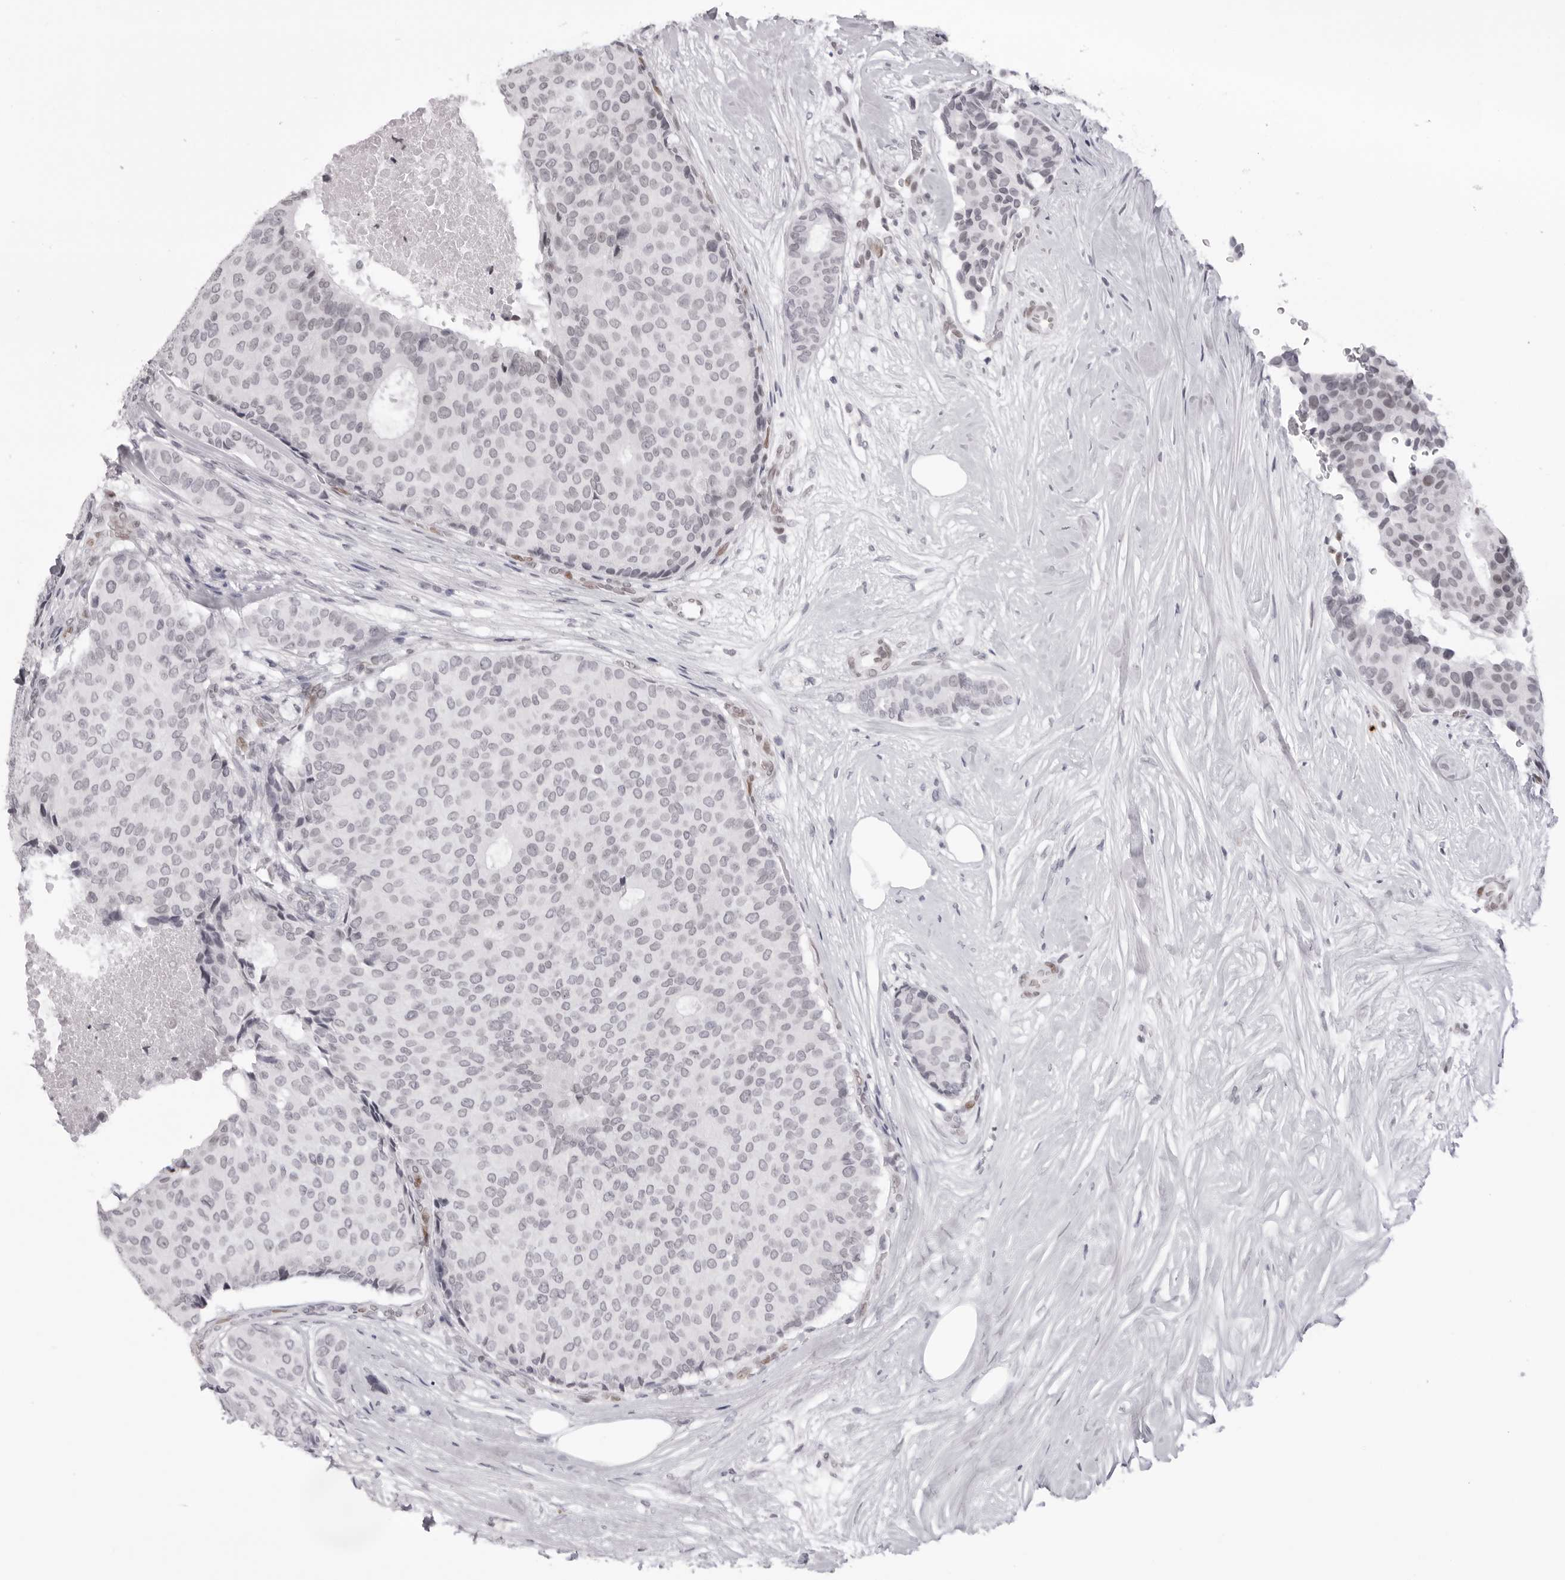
{"staining": {"intensity": "negative", "quantity": "none", "location": "none"}, "tissue": "breast cancer", "cell_type": "Tumor cells", "image_type": "cancer", "snomed": [{"axis": "morphology", "description": "Duct carcinoma"}, {"axis": "topography", "description": "Breast"}], "caption": "IHC of human breast cancer (intraductal carcinoma) reveals no positivity in tumor cells.", "gene": "MAFK", "patient": {"sex": "female", "age": 75}}